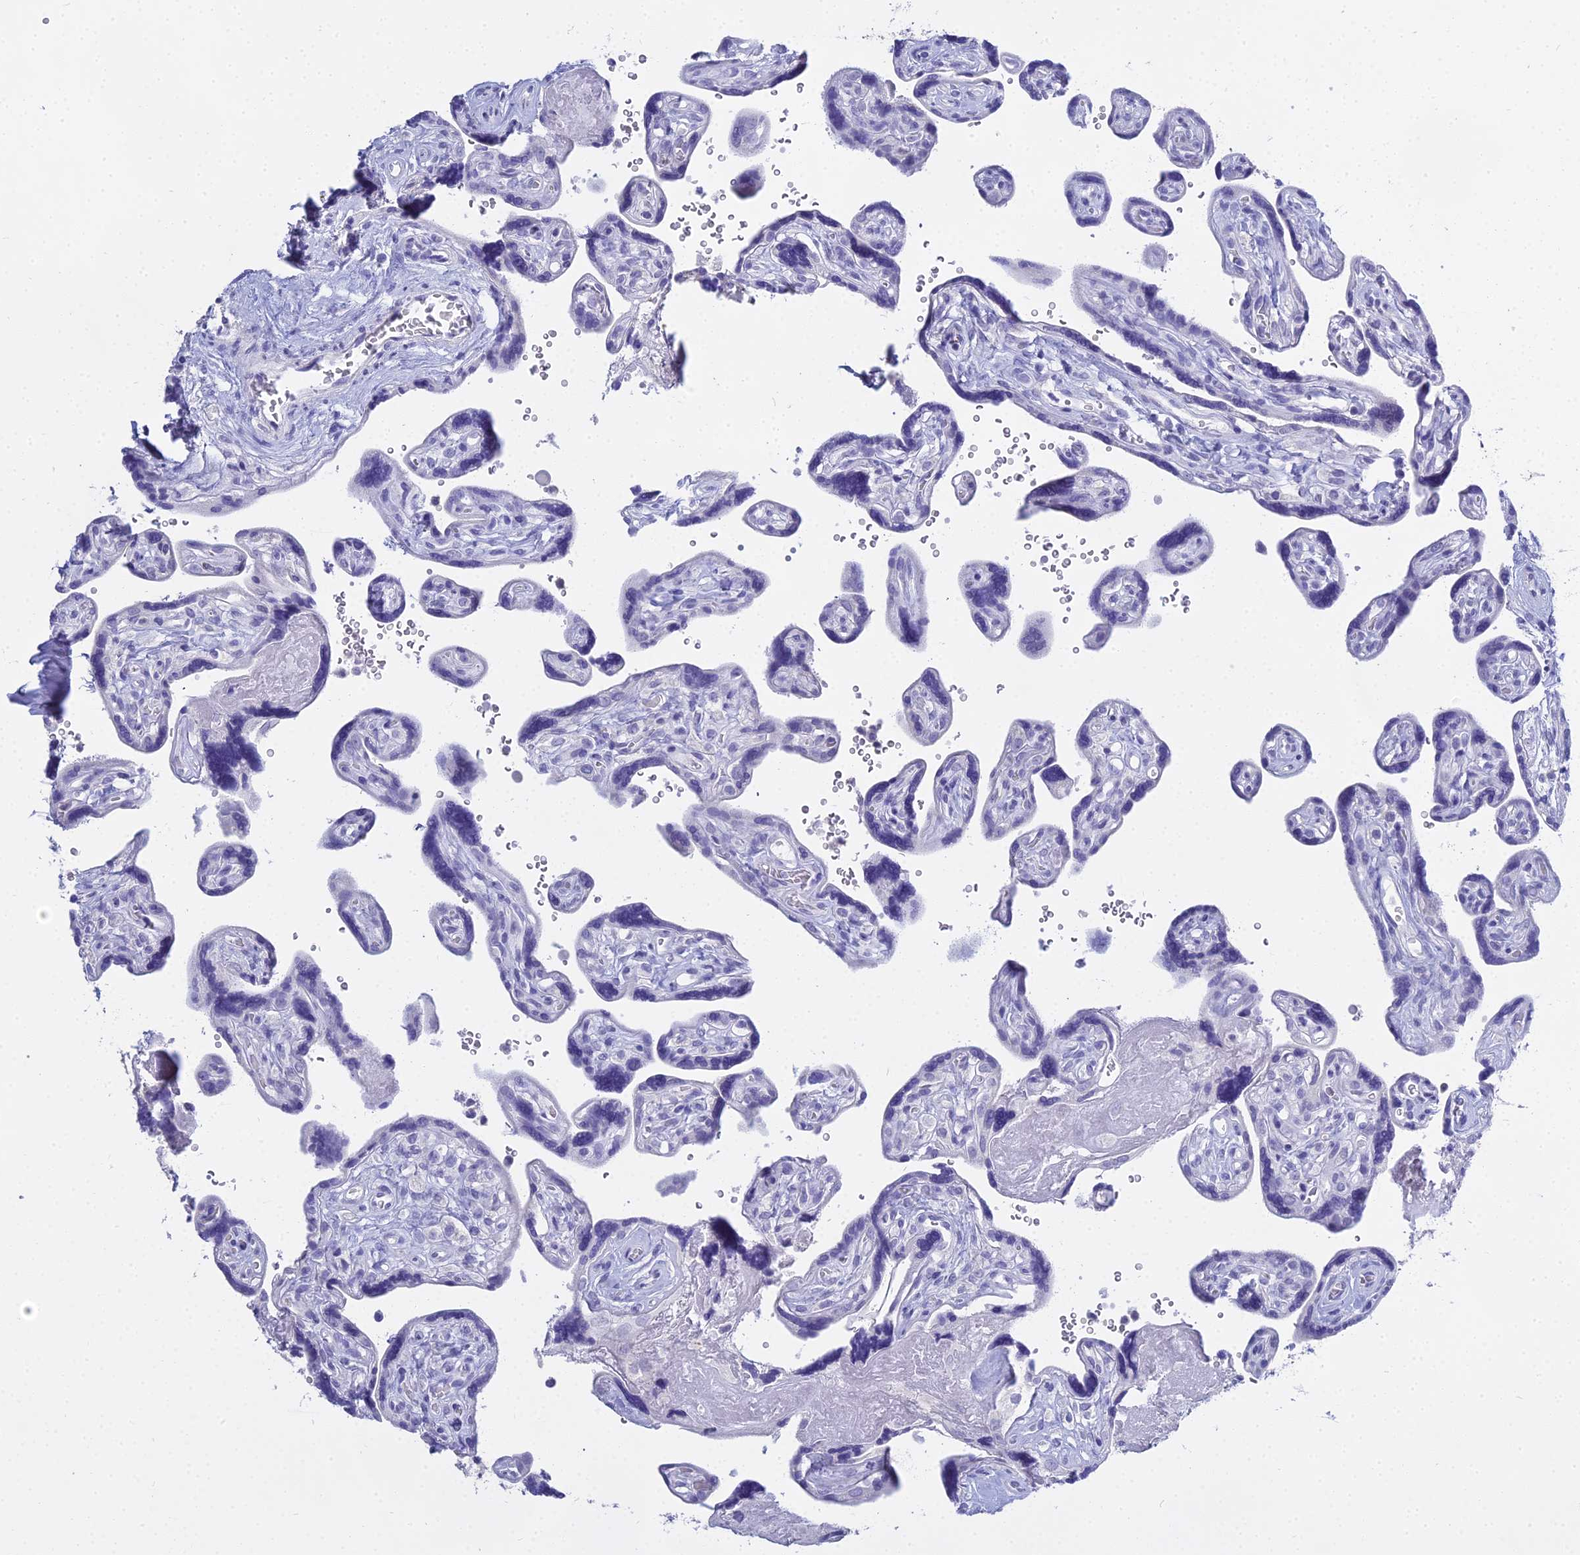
{"staining": {"intensity": "negative", "quantity": "none", "location": "none"}, "tissue": "placenta", "cell_type": "Decidual cells", "image_type": "normal", "snomed": [{"axis": "morphology", "description": "Normal tissue, NOS"}, {"axis": "topography", "description": "Placenta"}], "caption": "DAB (3,3'-diaminobenzidine) immunohistochemical staining of unremarkable human placenta shows no significant expression in decidual cells.", "gene": "S100A7", "patient": {"sex": "female", "age": 39}}